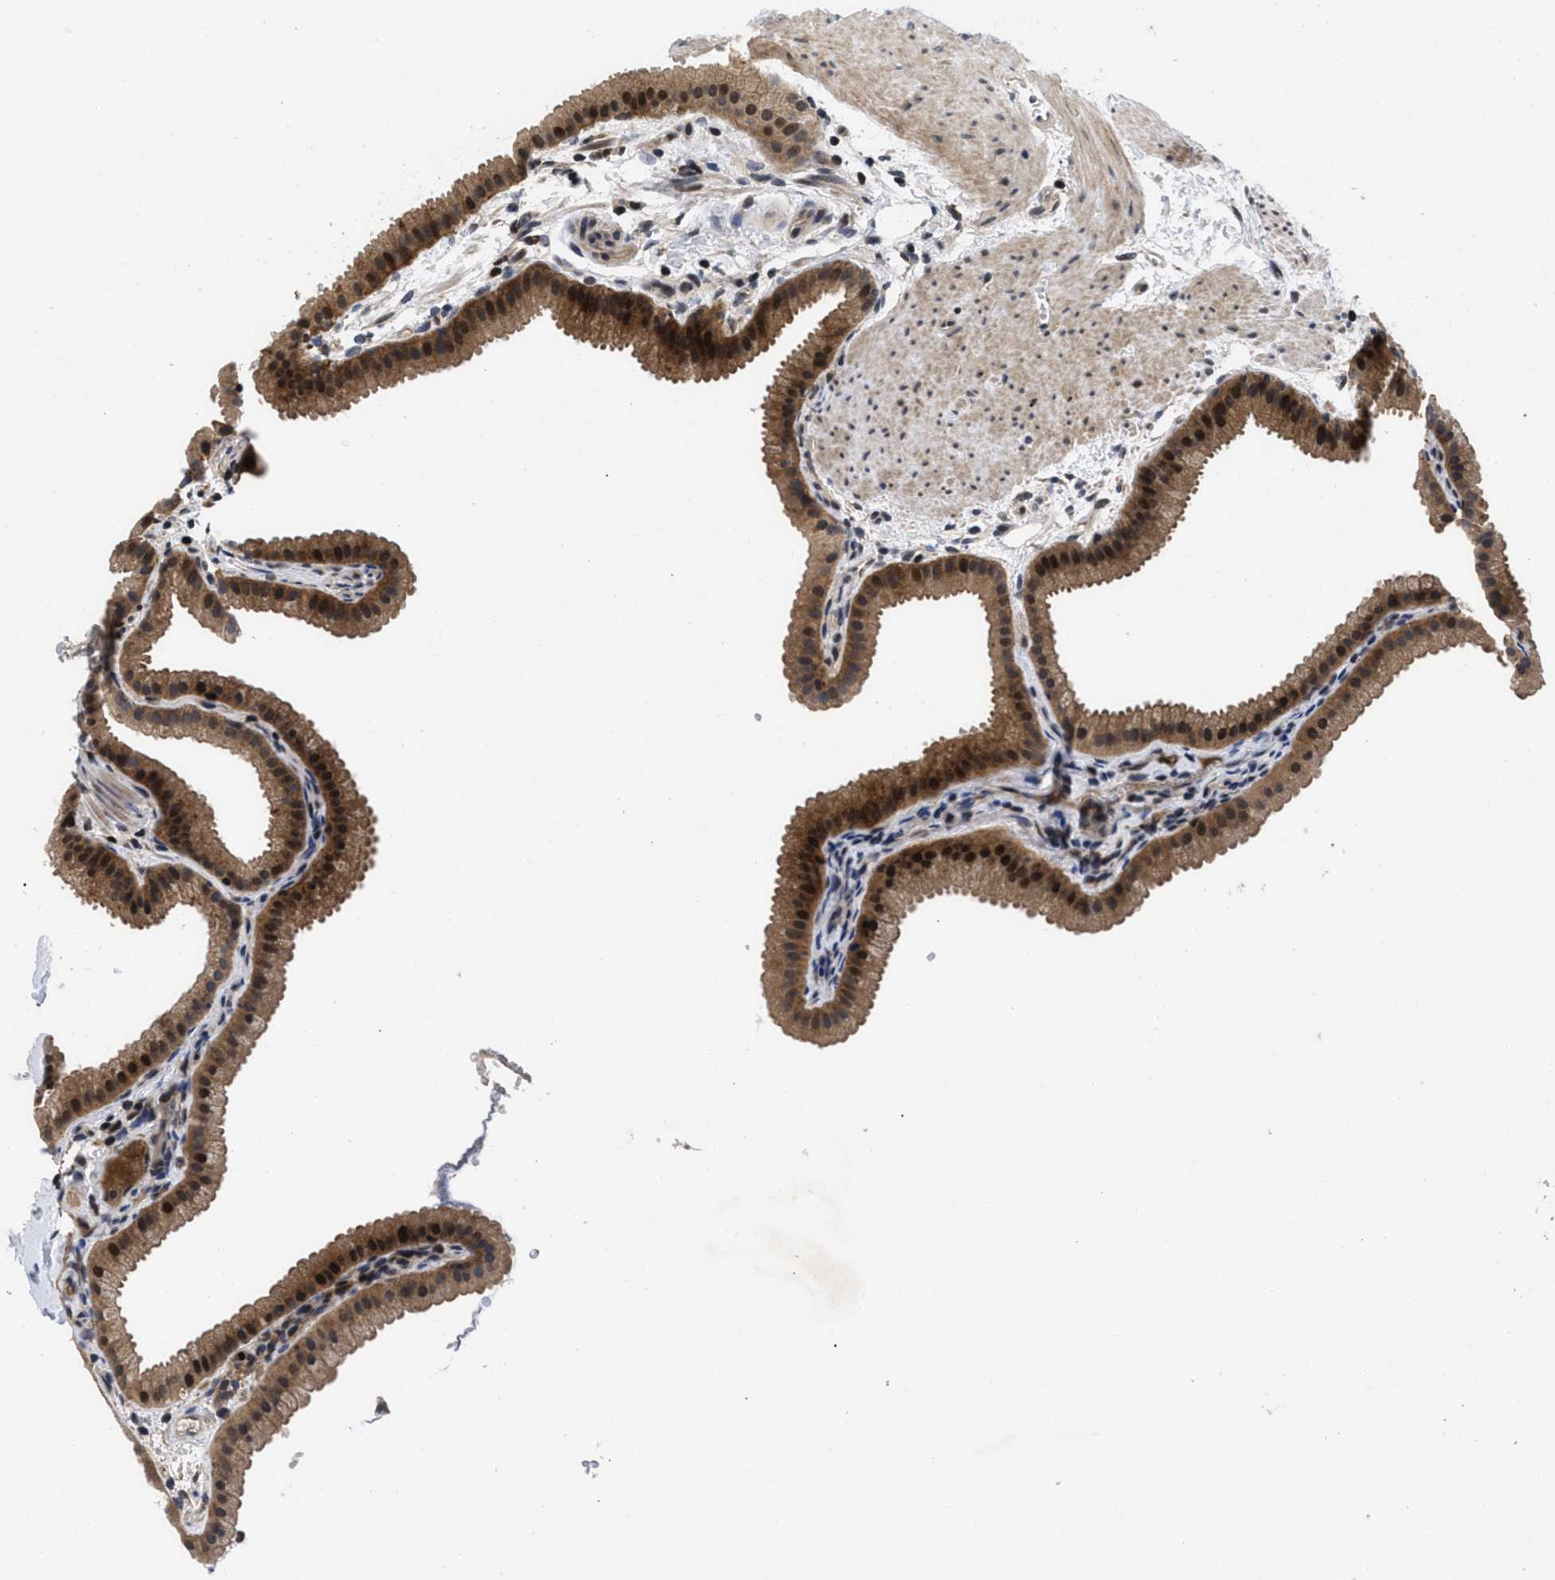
{"staining": {"intensity": "strong", "quantity": ">75%", "location": "cytoplasmic/membranous,nuclear"}, "tissue": "gallbladder", "cell_type": "Glandular cells", "image_type": "normal", "snomed": [{"axis": "morphology", "description": "Normal tissue, NOS"}, {"axis": "topography", "description": "Gallbladder"}], "caption": "An immunohistochemistry image of normal tissue is shown. Protein staining in brown shows strong cytoplasmic/membranous,nuclear positivity in gallbladder within glandular cells. Using DAB (3,3'-diaminobenzidine) (brown) and hematoxylin (blue) stains, captured at high magnification using brightfield microscopy.", "gene": "FAM200A", "patient": {"sex": "female", "age": 64}}